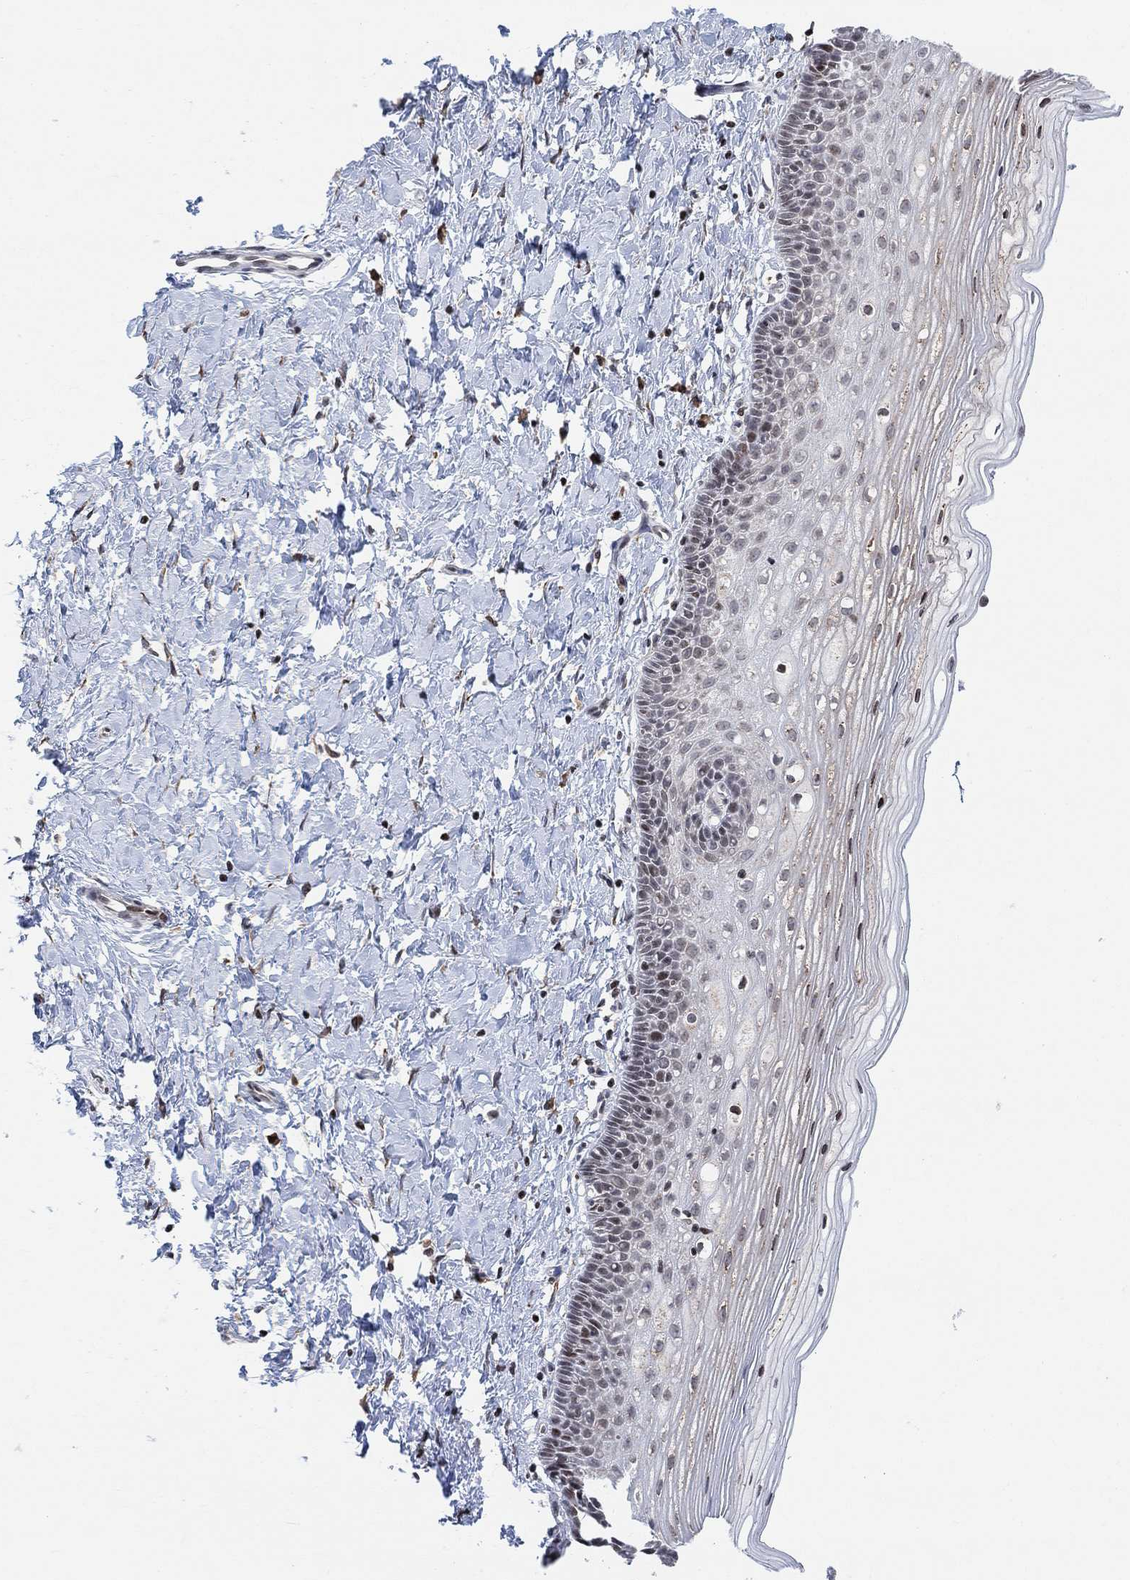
{"staining": {"intensity": "moderate", "quantity": "<25%", "location": "nuclear"}, "tissue": "cervix", "cell_type": "Glandular cells", "image_type": "normal", "snomed": [{"axis": "morphology", "description": "Normal tissue, NOS"}, {"axis": "topography", "description": "Cervix"}], "caption": "This micrograph shows unremarkable cervix stained with IHC to label a protein in brown. The nuclear of glandular cells show moderate positivity for the protein. Nuclei are counter-stained blue.", "gene": "ABHD14A", "patient": {"sex": "female", "age": 37}}